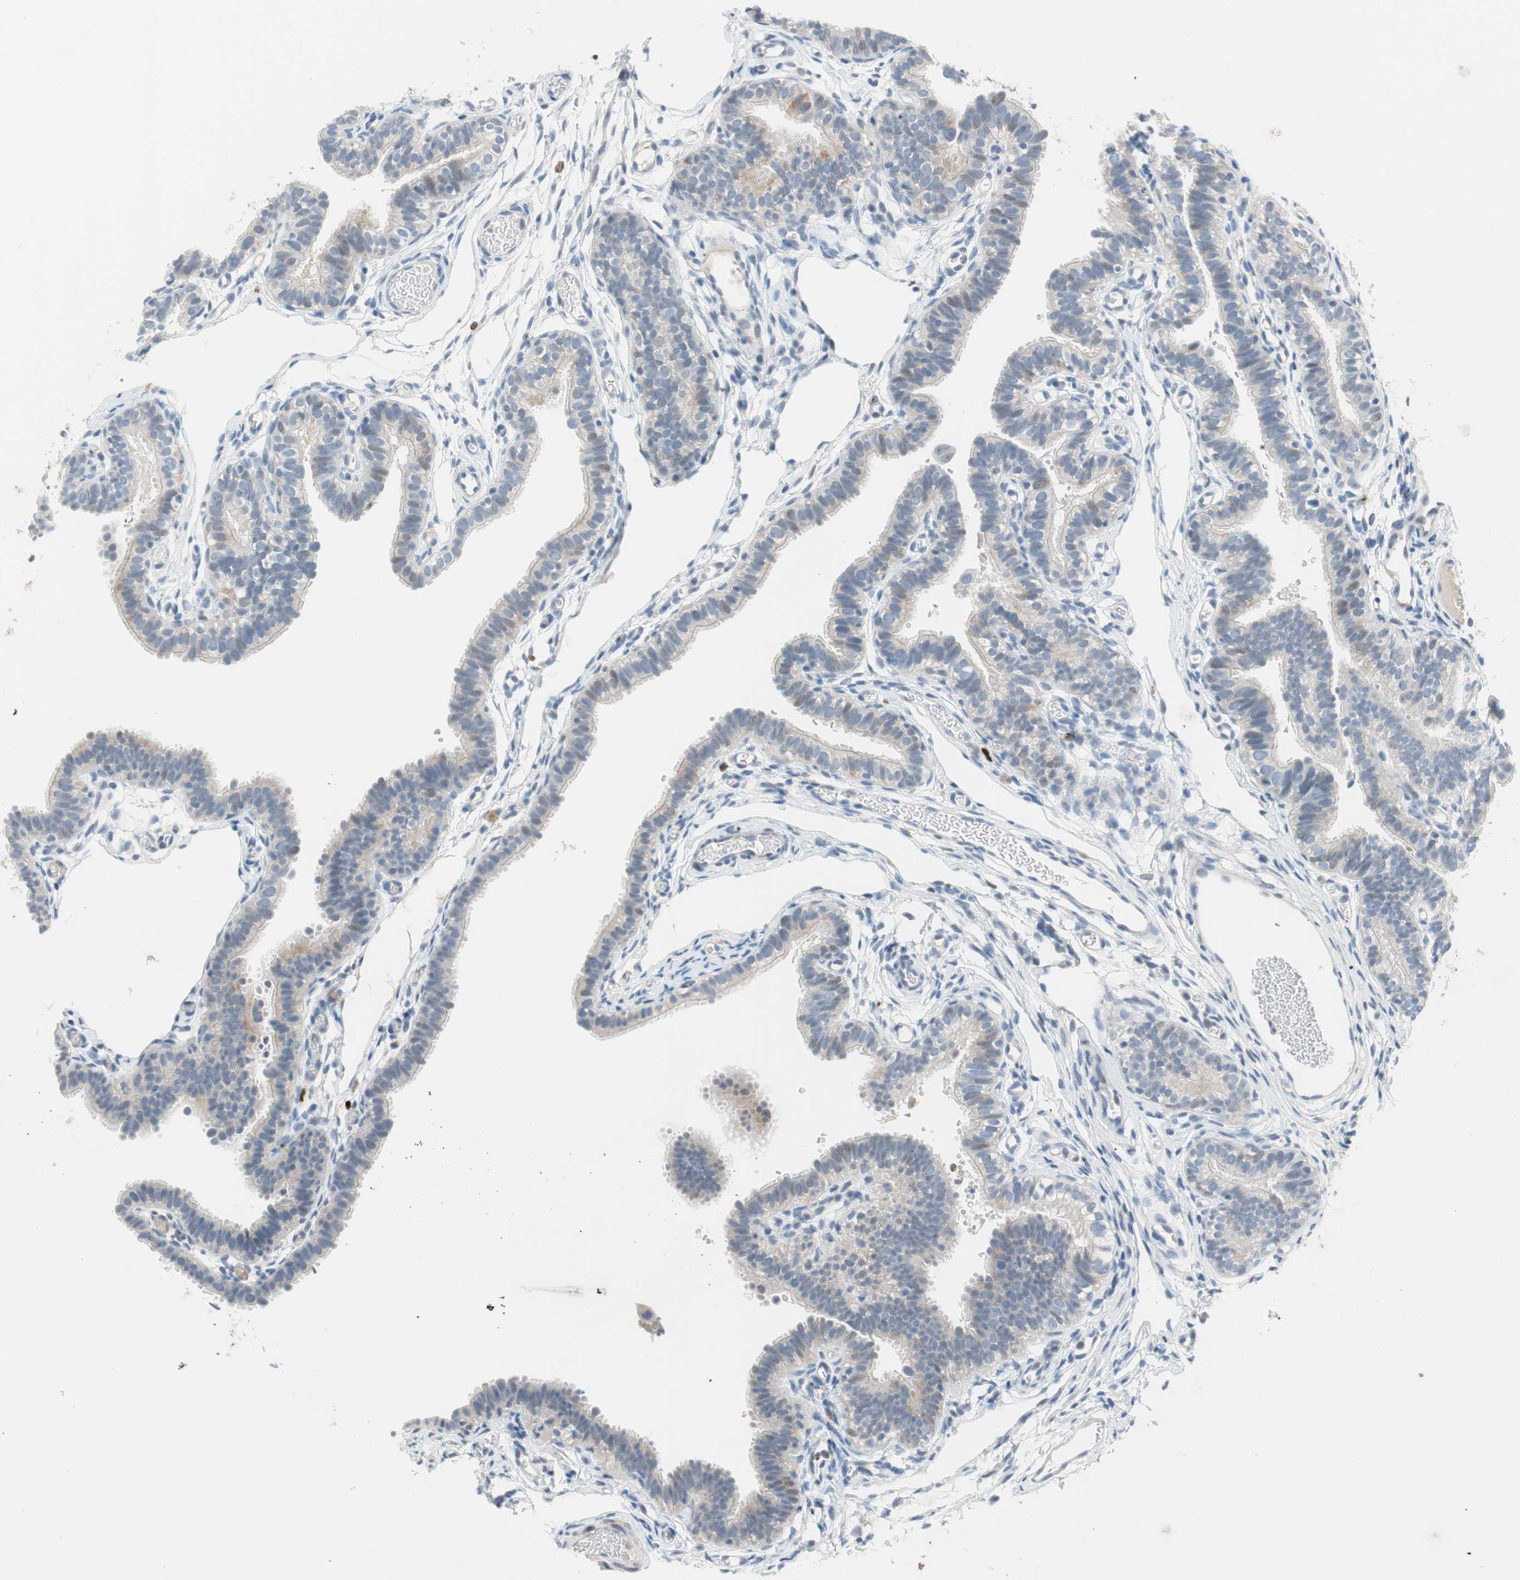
{"staining": {"intensity": "weak", "quantity": "<25%", "location": "nuclear"}, "tissue": "fallopian tube", "cell_type": "Glandular cells", "image_type": "normal", "snomed": [{"axis": "morphology", "description": "Normal tissue, NOS"}, {"axis": "topography", "description": "Fallopian tube"}, {"axis": "topography", "description": "Placenta"}], "caption": "IHC of normal fallopian tube shows no expression in glandular cells. (DAB (3,3'-diaminobenzidine) immunohistochemistry visualized using brightfield microscopy, high magnification).", "gene": "PDZK1", "patient": {"sex": "female", "age": 34}}